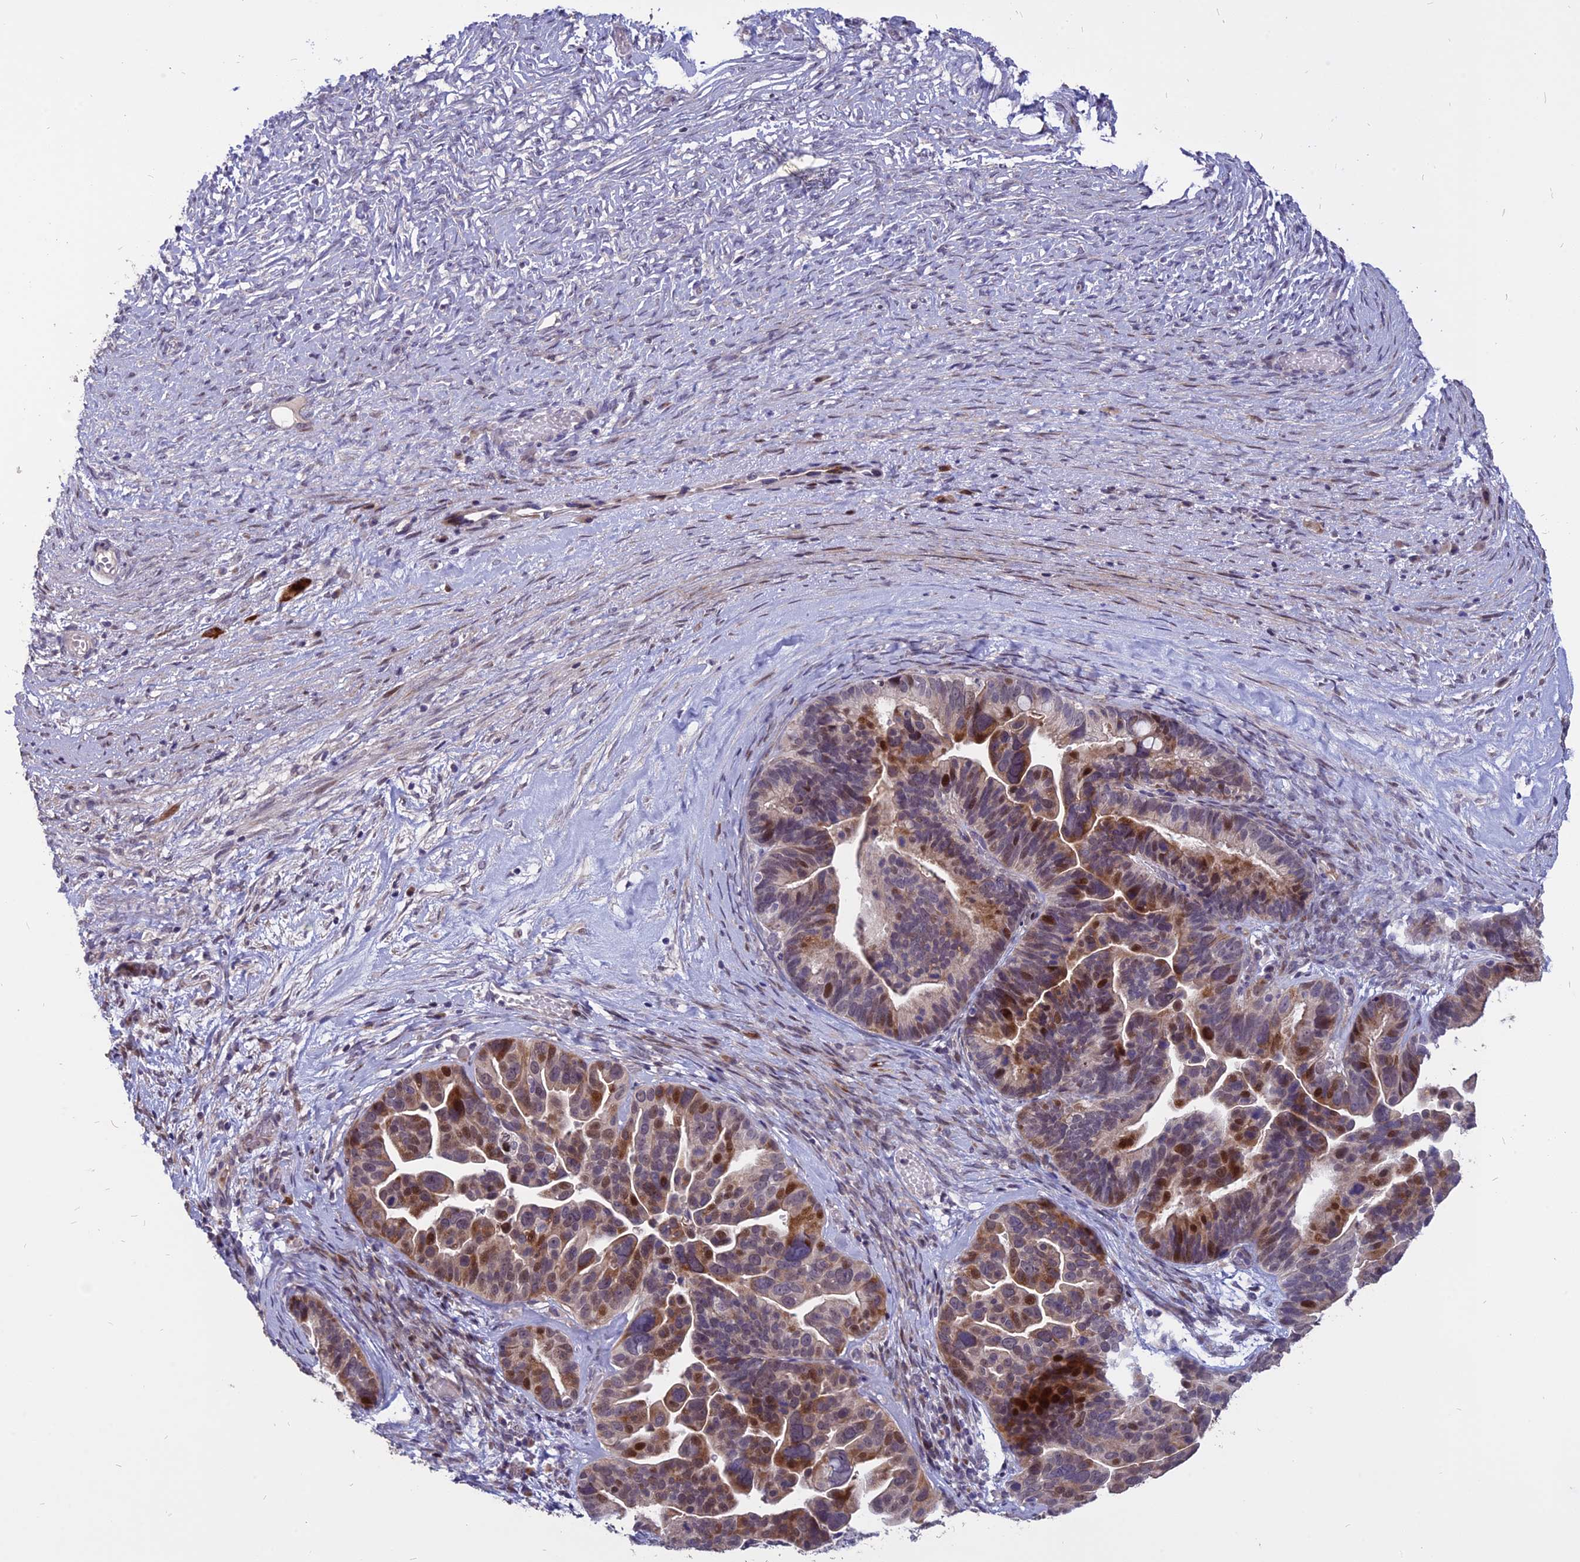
{"staining": {"intensity": "moderate", "quantity": "25%-75%", "location": "nuclear"}, "tissue": "ovarian cancer", "cell_type": "Tumor cells", "image_type": "cancer", "snomed": [{"axis": "morphology", "description": "Cystadenocarcinoma, serous, NOS"}, {"axis": "topography", "description": "Ovary"}], "caption": "Protein staining of ovarian cancer tissue exhibits moderate nuclear staining in about 25%-75% of tumor cells.", "gene": "TMEM263", "patient": {"sex": "female", "age": 56}}